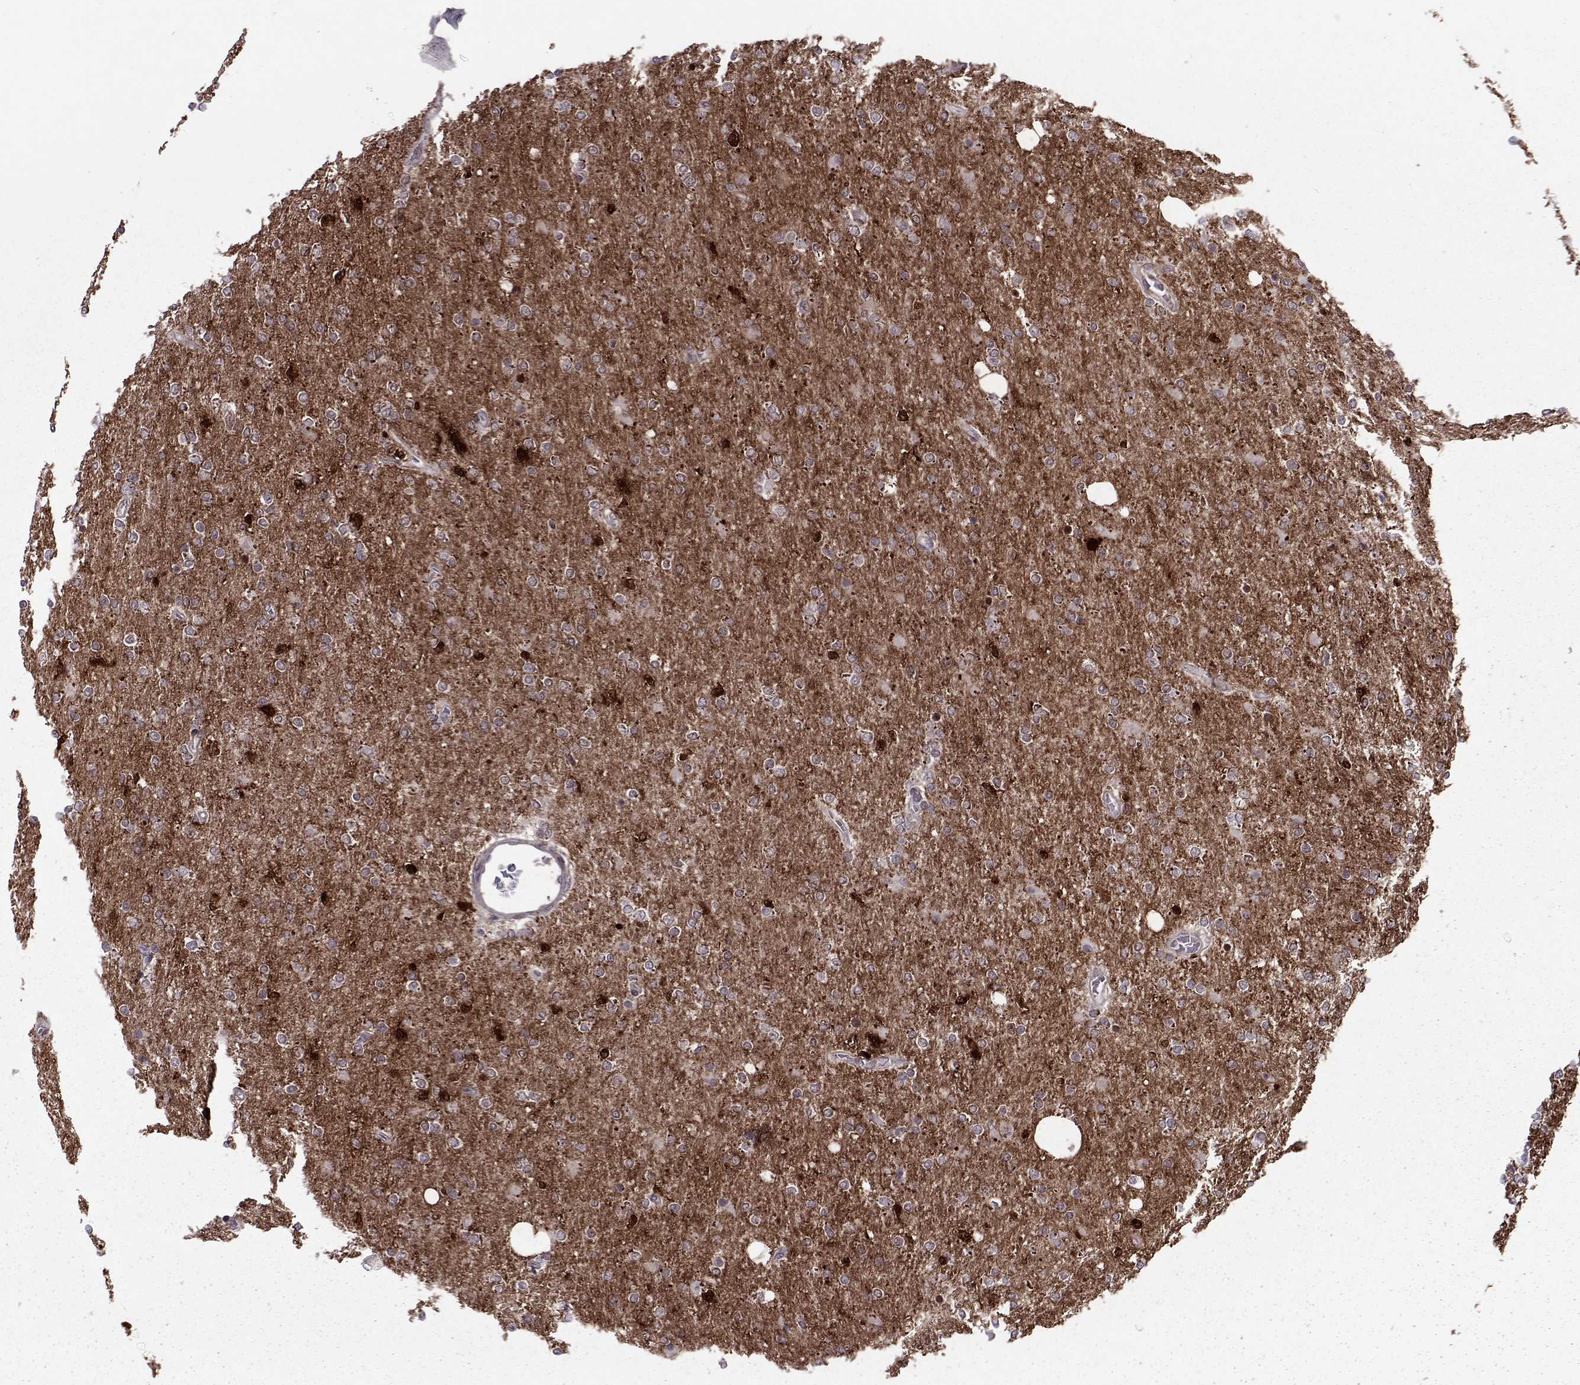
{"staining": {"intensity": "weak", "quantity": "<25%", "location": "cytoplasmic/membranous"}, "tissue": "glioma", "cell_type": "Tumor cells", "image_type": "cancer", "snomed": [{"axis": "morphology", "description": "Glioma, malignant, High grade"}, {"axis": "topography", "description": "Cerebral cortex"}], "caption": "Immunohistochemical staining of human glioma displays no significant staining in tumor cells.", "gene": "CDK4", "patient": {"sex": "male", "age": 70}}